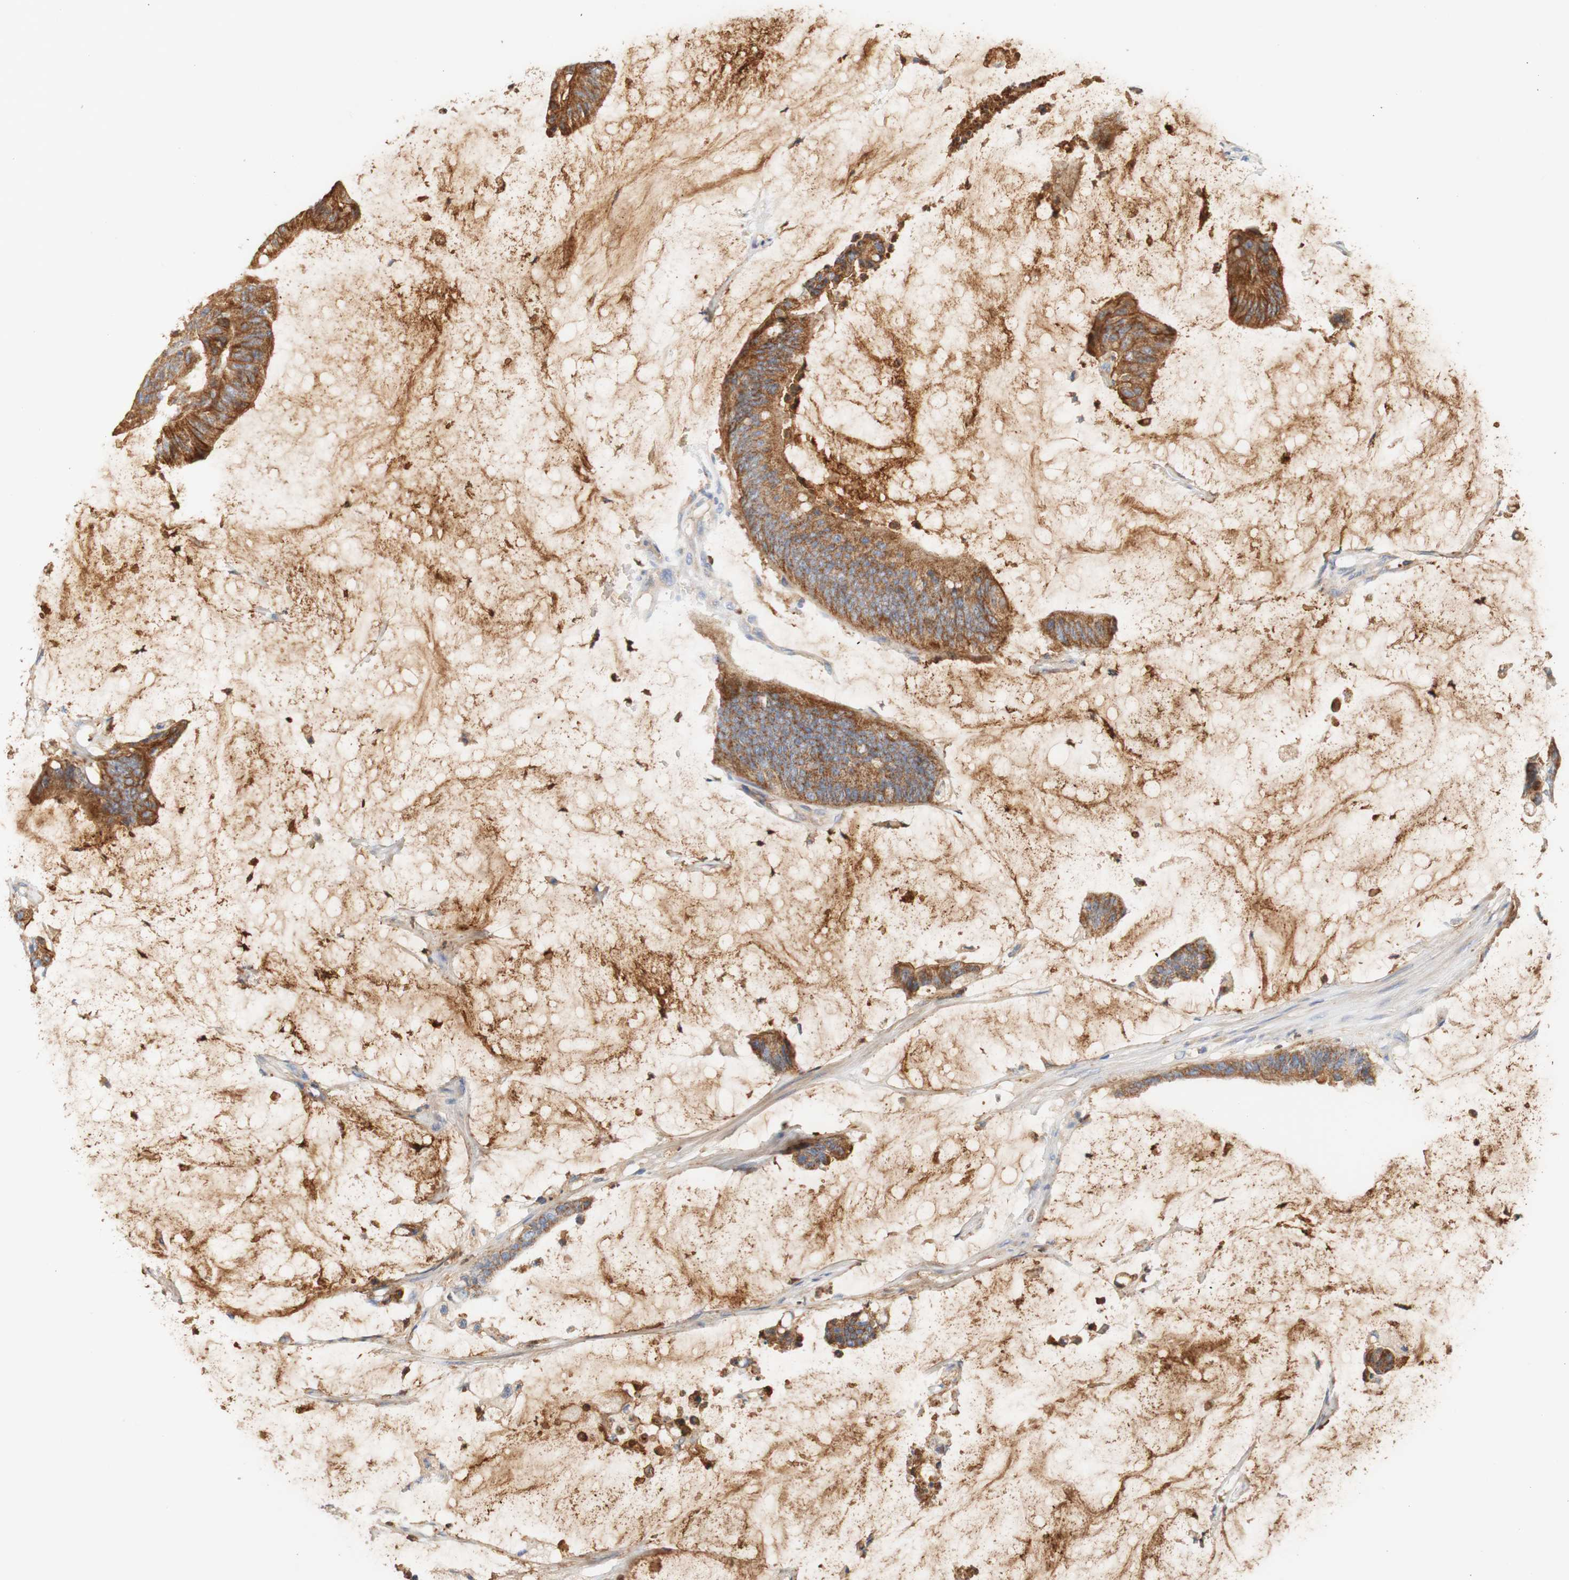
{"staining": {"intensity": "strong", "quantity": ">75%", "location": "cytoplasmic/membranous"}, "tissue": "colorectal cancer", "cell_type": "Tumor cells", "image_type": "cancer", "snomed": [{"axis": "morphology", "description": "Adenocarcinoma, NOS"}, {"axis": "topography", "description": "Rectum"}], "caption": "The histopathology image demonstrates immunohistochemical staining of colorectal adenocarcinoma. There is strong cytoplasmic/membranous positivity is seen in approximately >75% of tumor cells.", "gene": "PCDH7", "patient": {"sex": "female", "age": 66}}